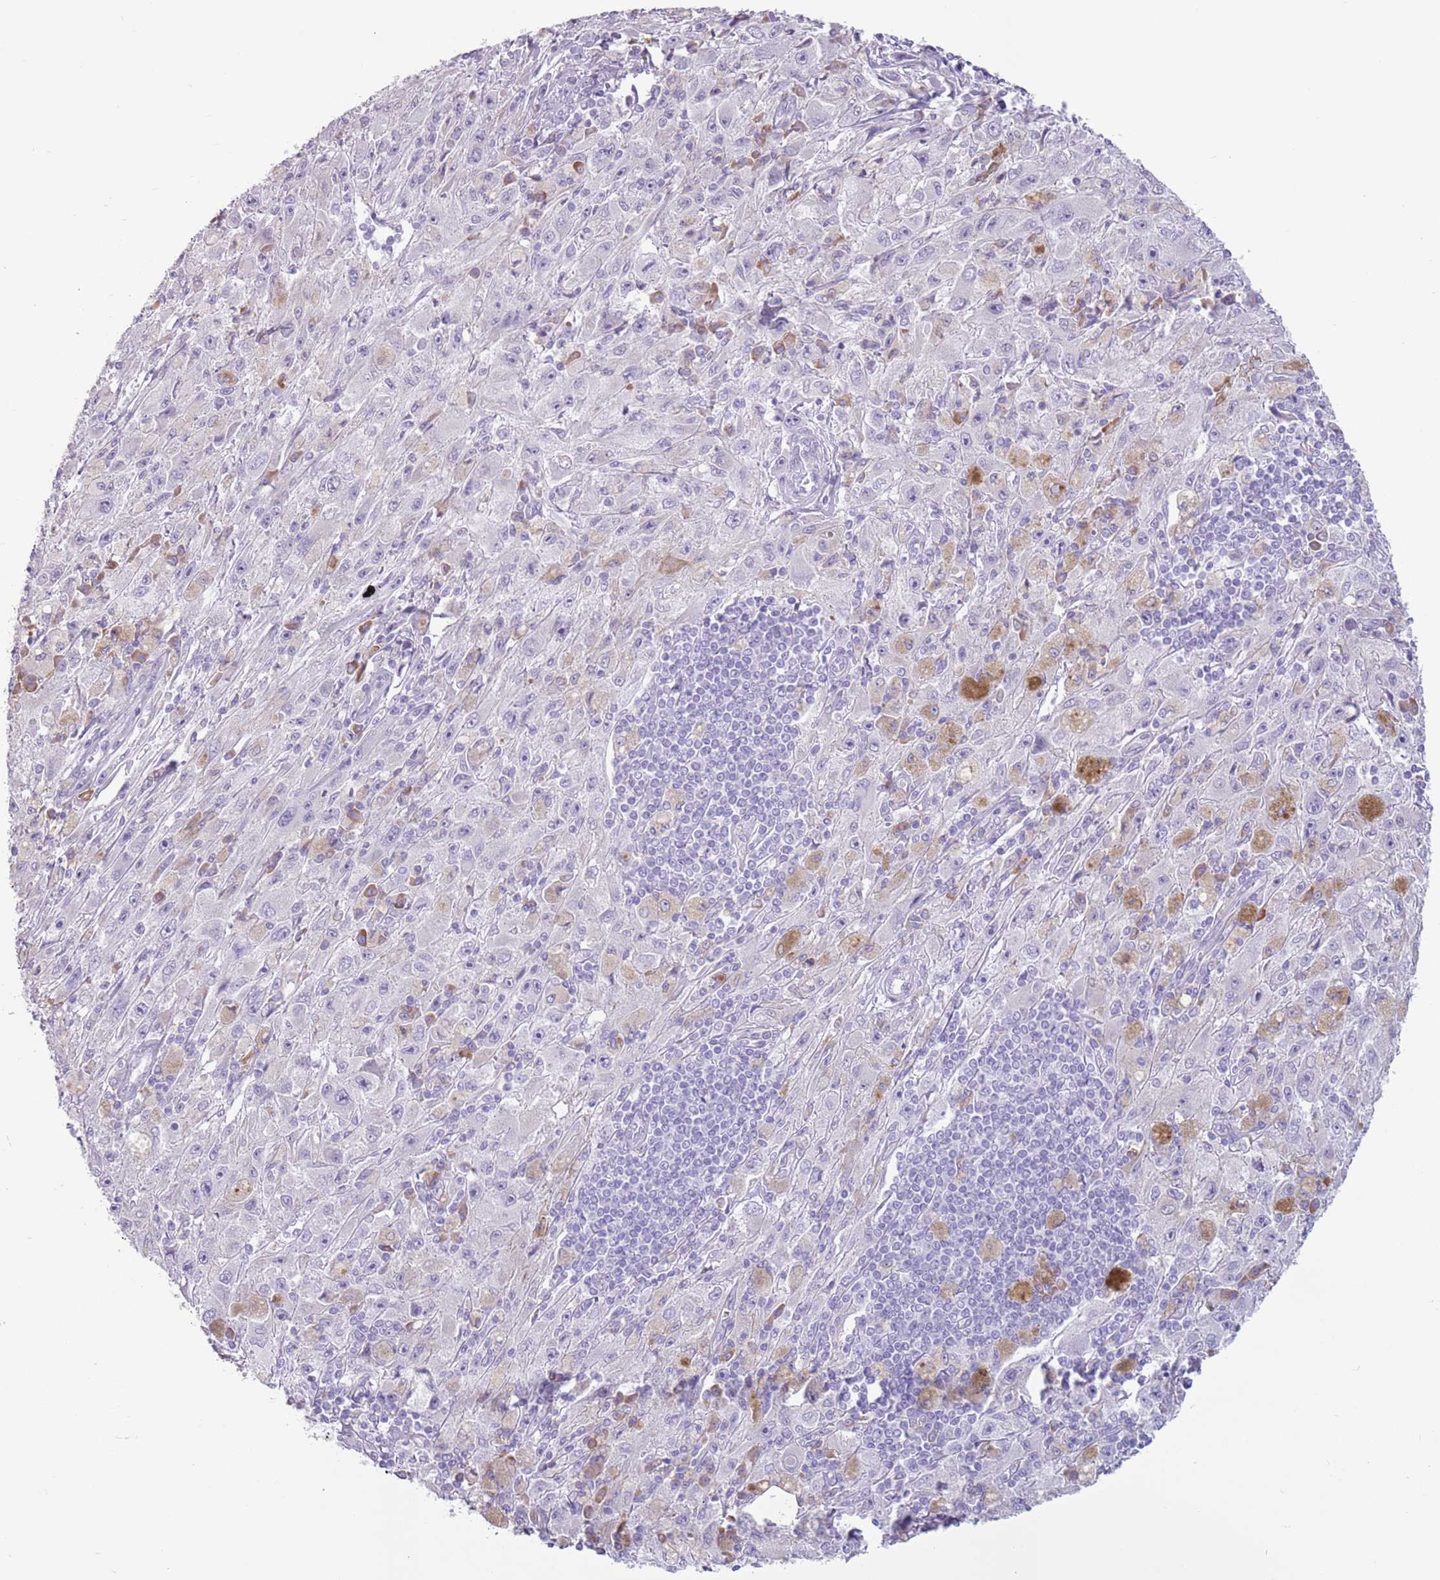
{"staining": {"intensity": "negative", "quantity": "none", "location": "none"}, "tissue": "melanoma", "cell_type": "Tumor cells", "image_type": "cancer", "snomed": [{"axis": "morphology", "description": "Malignant melanoma, Metastatic site"}, {"axis": "topography", "description": "Skin"}], "caption": "Micrograph shows no significant protein staining in tumor cells of malignant melanoma (metastatic site). (DAB immunohistochemistry (IHC), high magnification).", "gene": "HYOU1", "patient": {"sex": "male", "age": 53}}